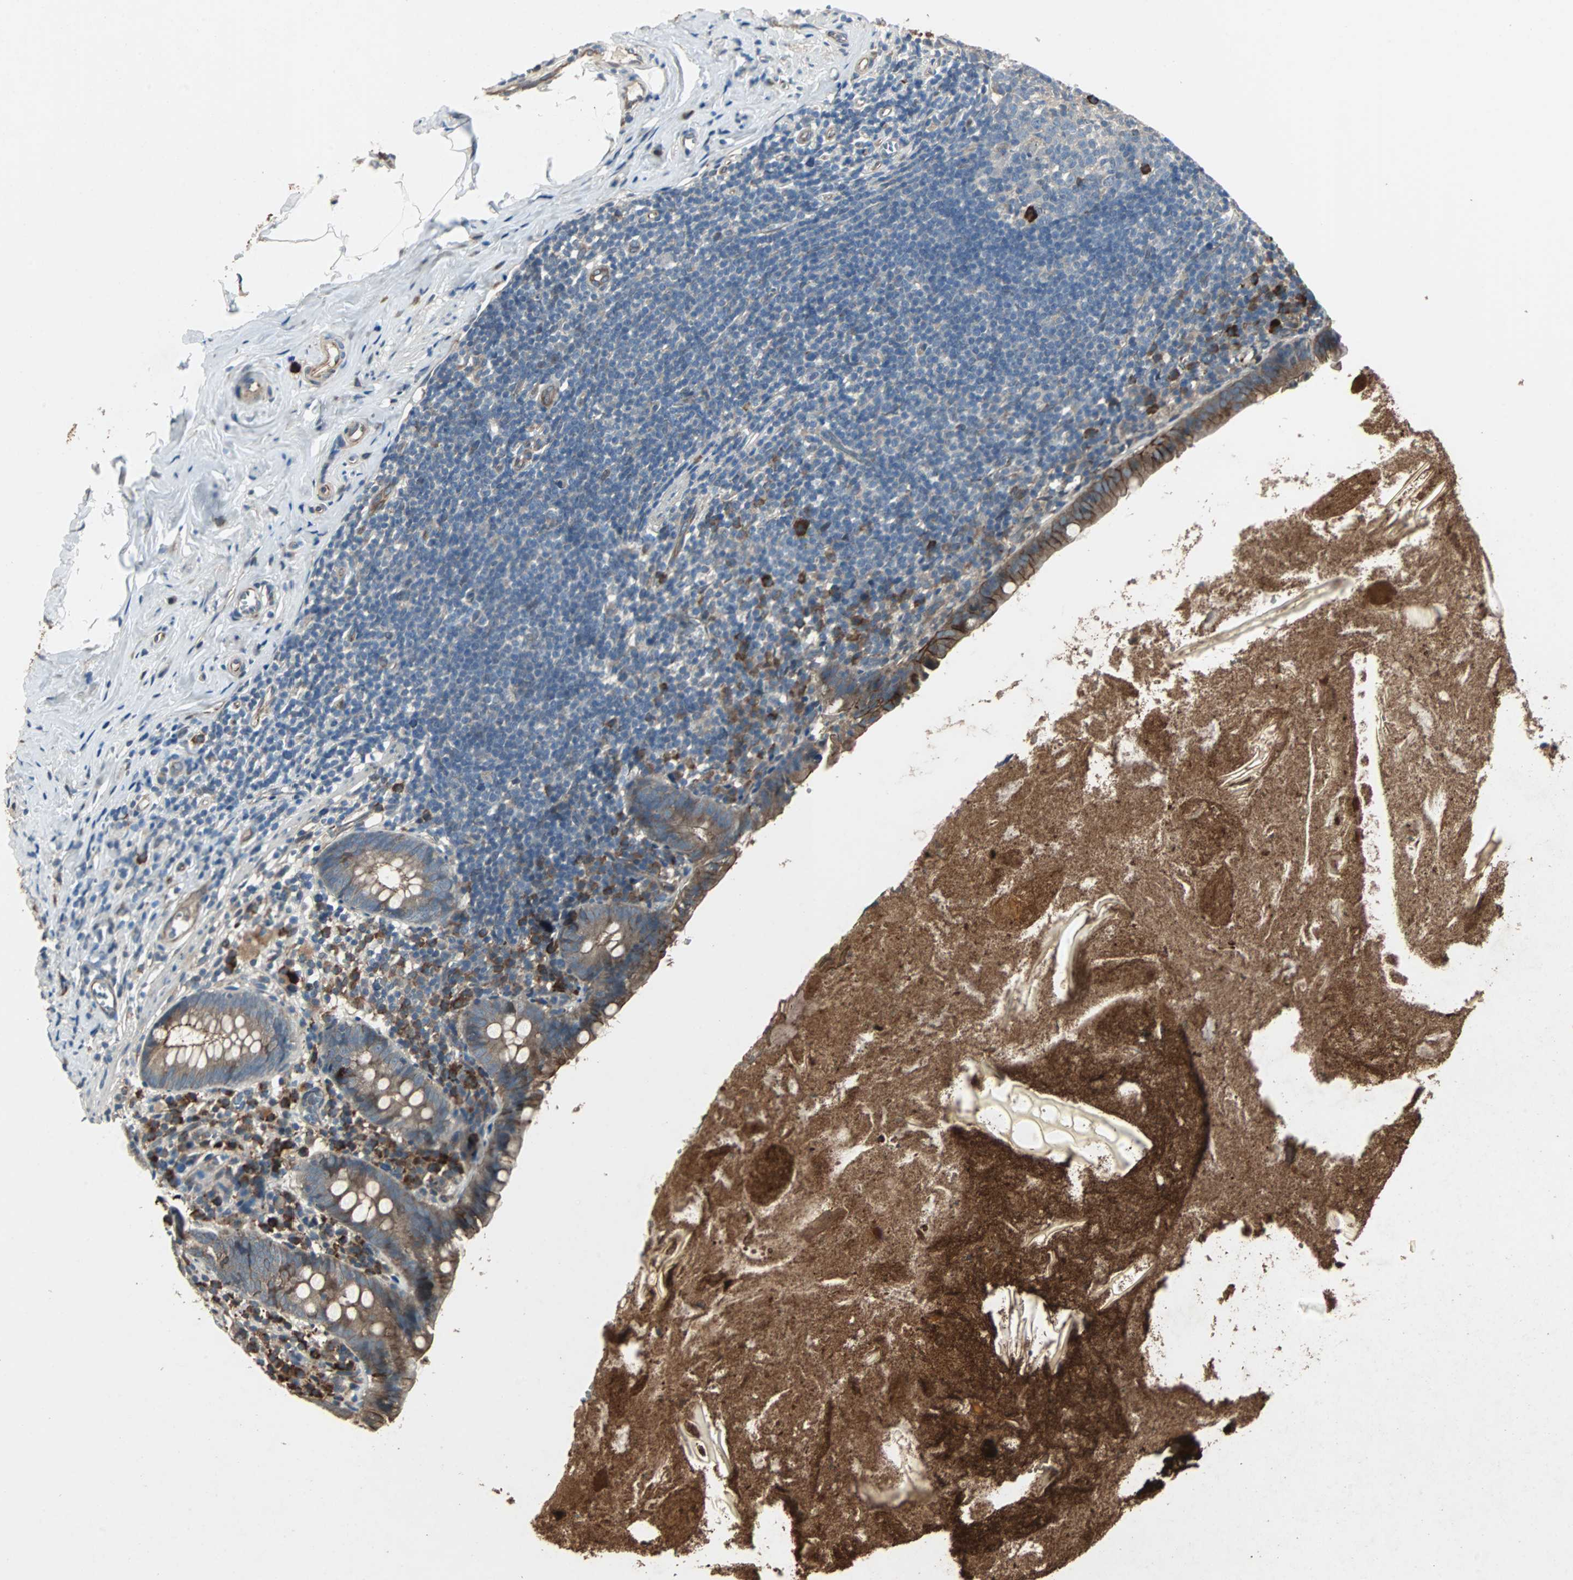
{"staining": {"intensity": "weak", "quantity": ">75%", "location": "cytoplasmic/membranous"}, "tissue": "appendix", "cell_type": "Glandular cells", "image_type": "normal", "snomed": [{"axis": "morphology", "description": "Normal tissue, NOS"}, {"axis": "topography", "description": "Appendix"}], "caption": "Human appendix stained for a protein (brown) shows weak cytoplasmic/membranous positive positivity in about >75% of glandular cells.", "gene": "CHP1", "patient": {"sex": "male", "age": 52}}